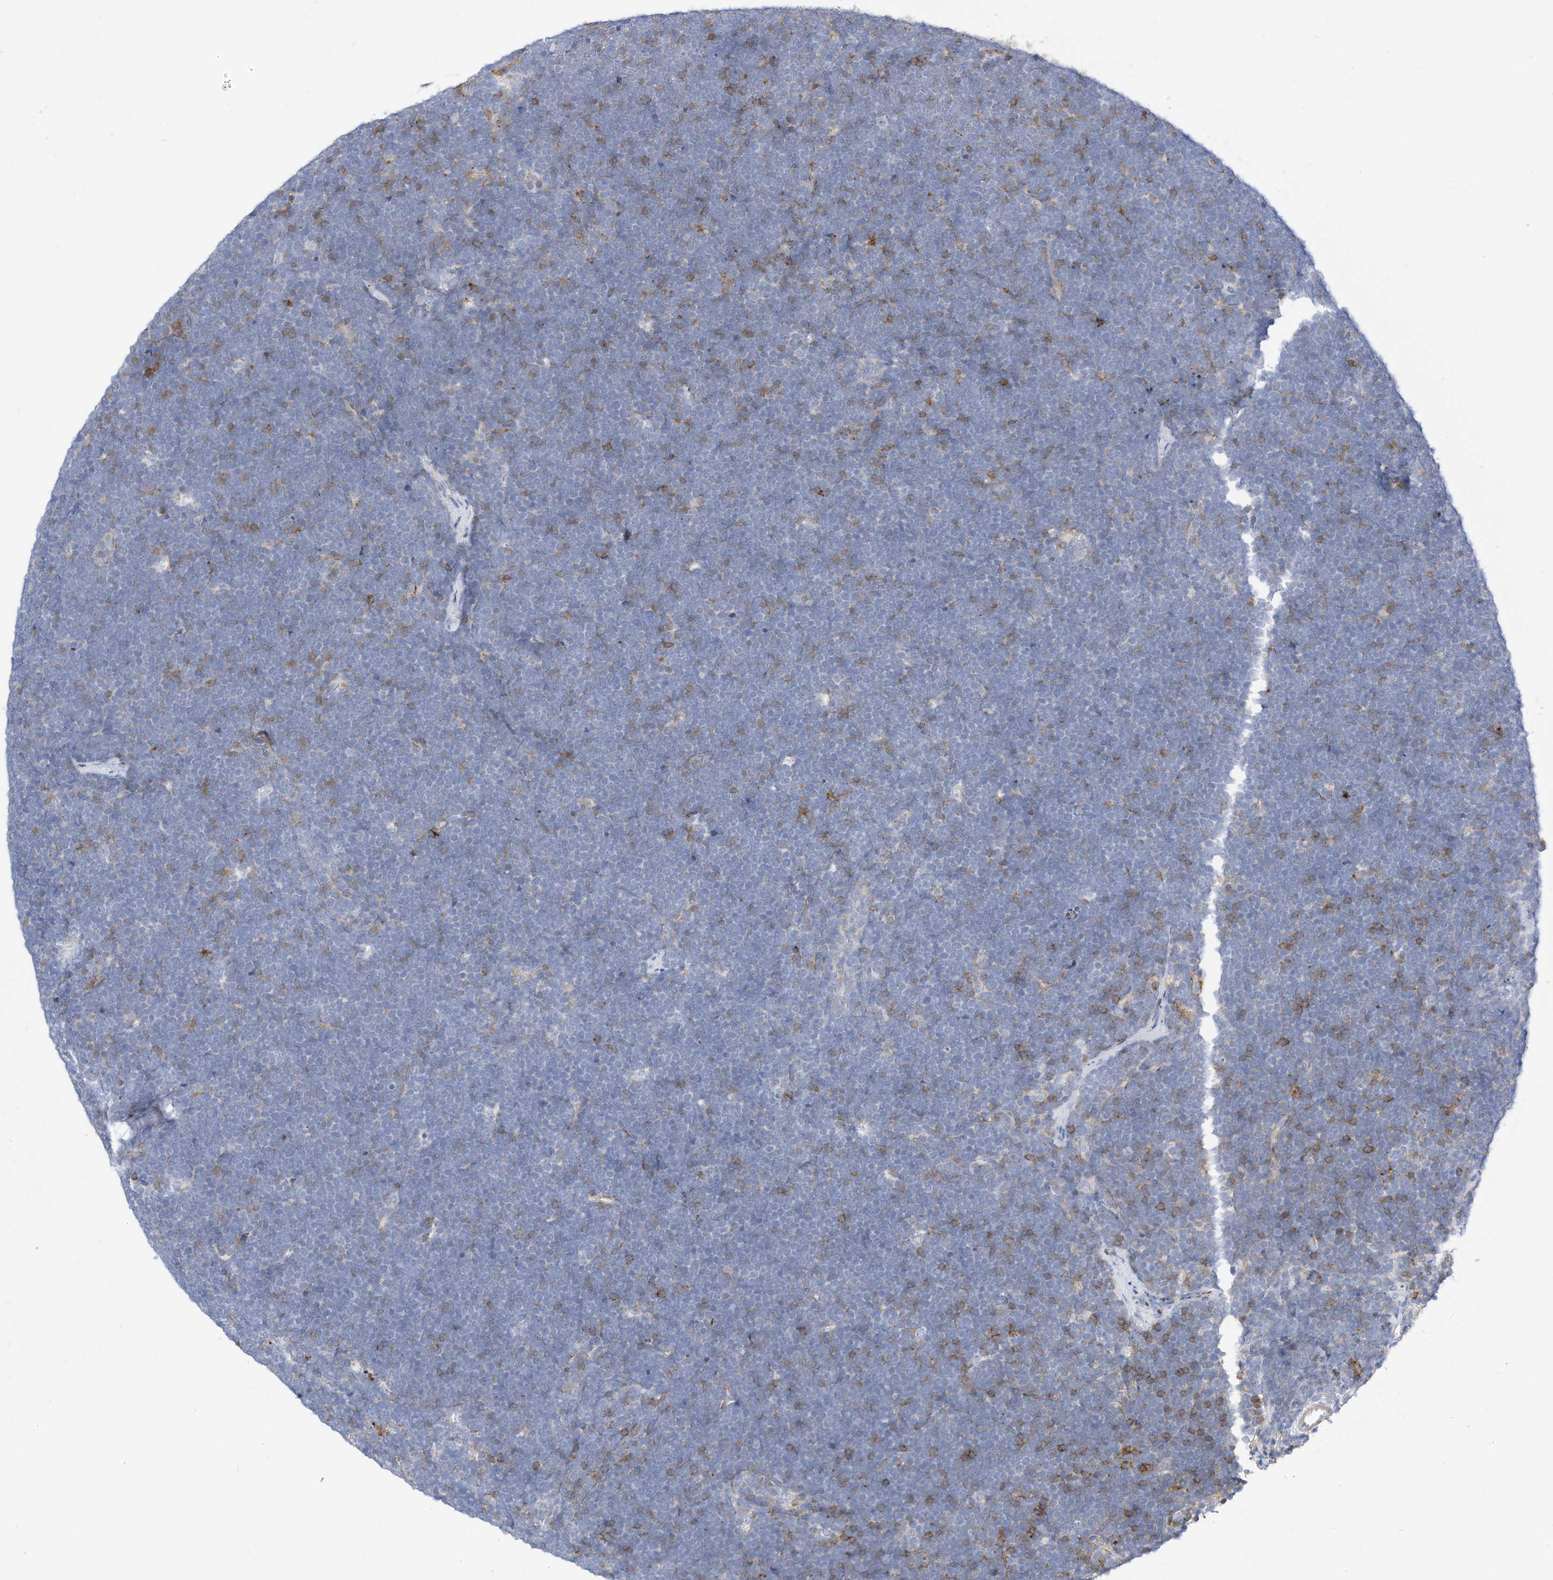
{"staining": {"intensity": "strong", "quantity": "<25%", "location": "cytoplasmic/membranous"}, "tissue": "lymphoma", "cell_type": "Tumor cells", "image_type": "cancer", "snomed": [{"axis": "morphology", "description": "Malignant lymphoma, non-Hodgkin's type, High grade"}, {"axis": "topography", "description": "Lymph node"}], "caption": "Lymphoma stained with IHC demonstrates strong cytoplasmic/membranous staining in approximately <25% of tumor cells. (DAB (3,3'-diaminobenzidine) IHC with brightfield microscopy, high magnification).", "gene": "TXNDC9", "patient": {"sex": "male", "age": 13}}